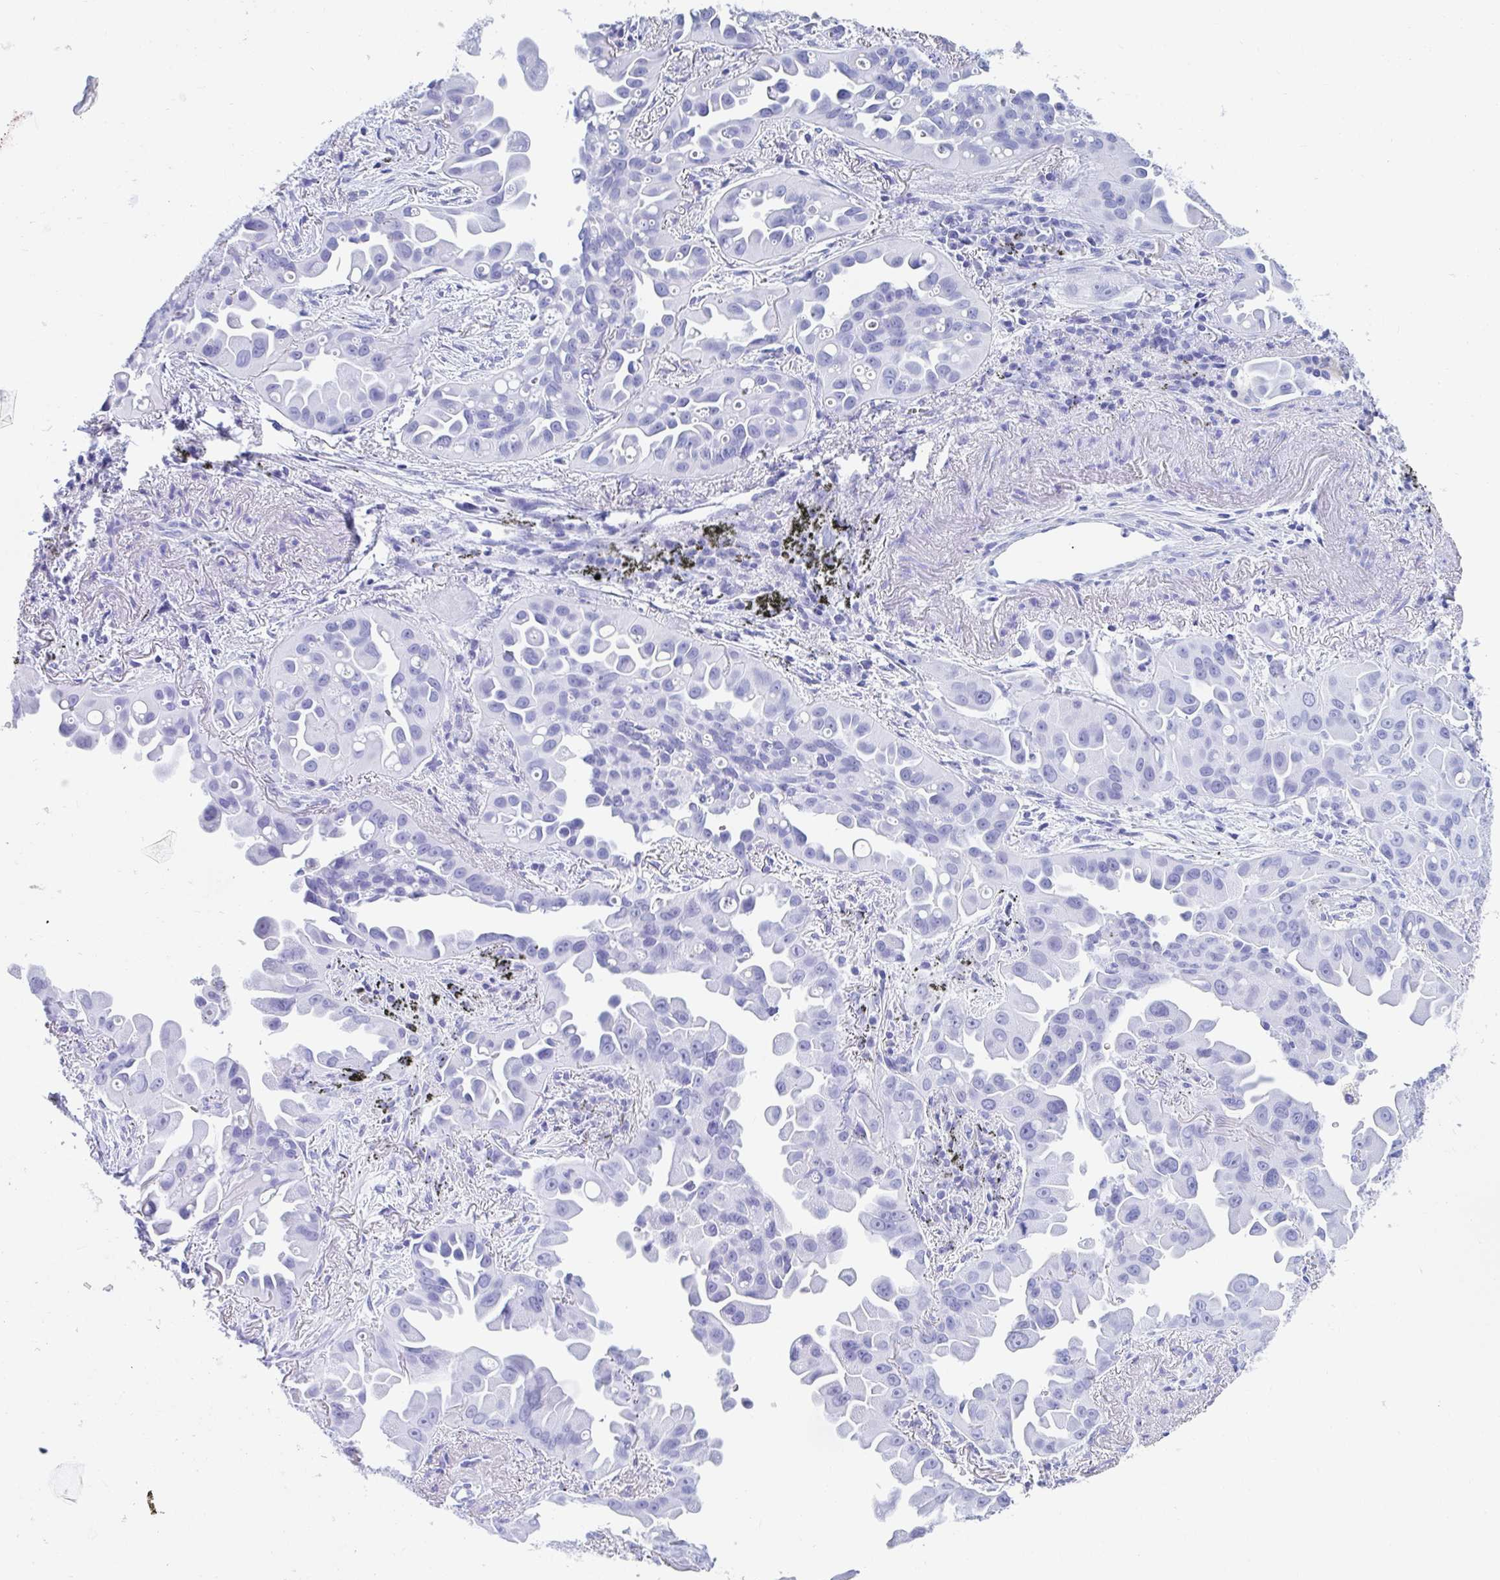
{"staining": {"intensity": "negative", "quantity": "none", "location": "none"}, "tissue": "lung cancer", "cell_type": "Tumor cells", "image_type": "cancer", "snomed": [{"axis": "morphology", "description": "Adenocarcinoma, NOS"}, {"axis": "topography", "description": "Lung"}], "caption": "Human lung cancer (adenocarcinoma) stained for a protein using immunohistochemistry (IHC) shows no staining in tumor cells.", "gene": "FRMD3", "patient": {"sex": "male", "age": 68}}